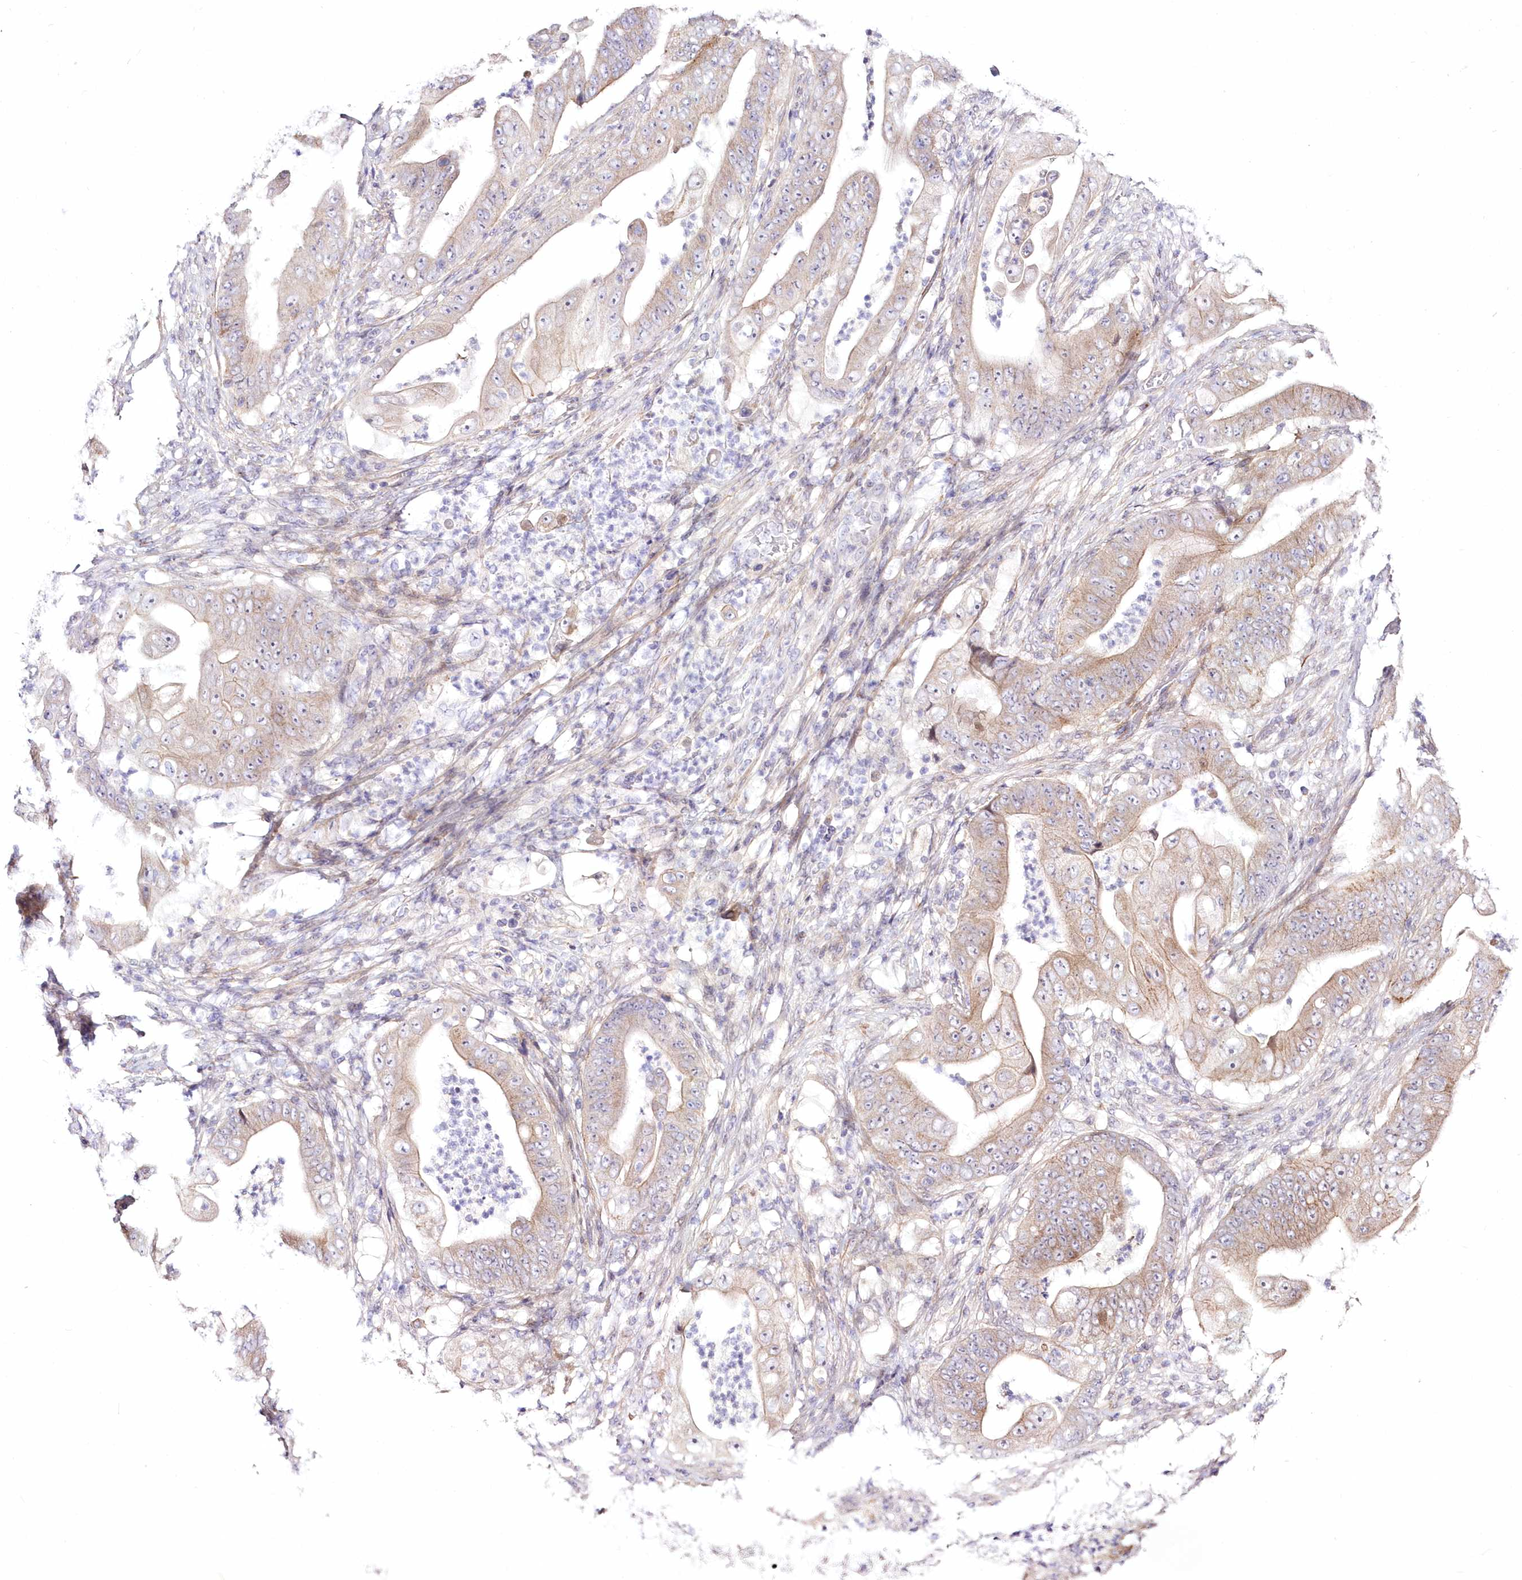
{"staining": {"intensity": "weak", "quantity": "25%-75%", "location": "cytoplasmic/membranous"}, "tissue": "stomach cancer", "cell_type": "Tumor cells", "image_type": "cancer", "snomed": [{"axis": "morphology", "description": "Adenocarcinoma, NOS"}, {"axis": "topography", "description": "Stomach"}], "caption": "Stomach cancer stained with a protein marker exhibits weak staining in tumor cells.", "gene": "FAM241B", "patient": {"sex": "female", "age": 73}}